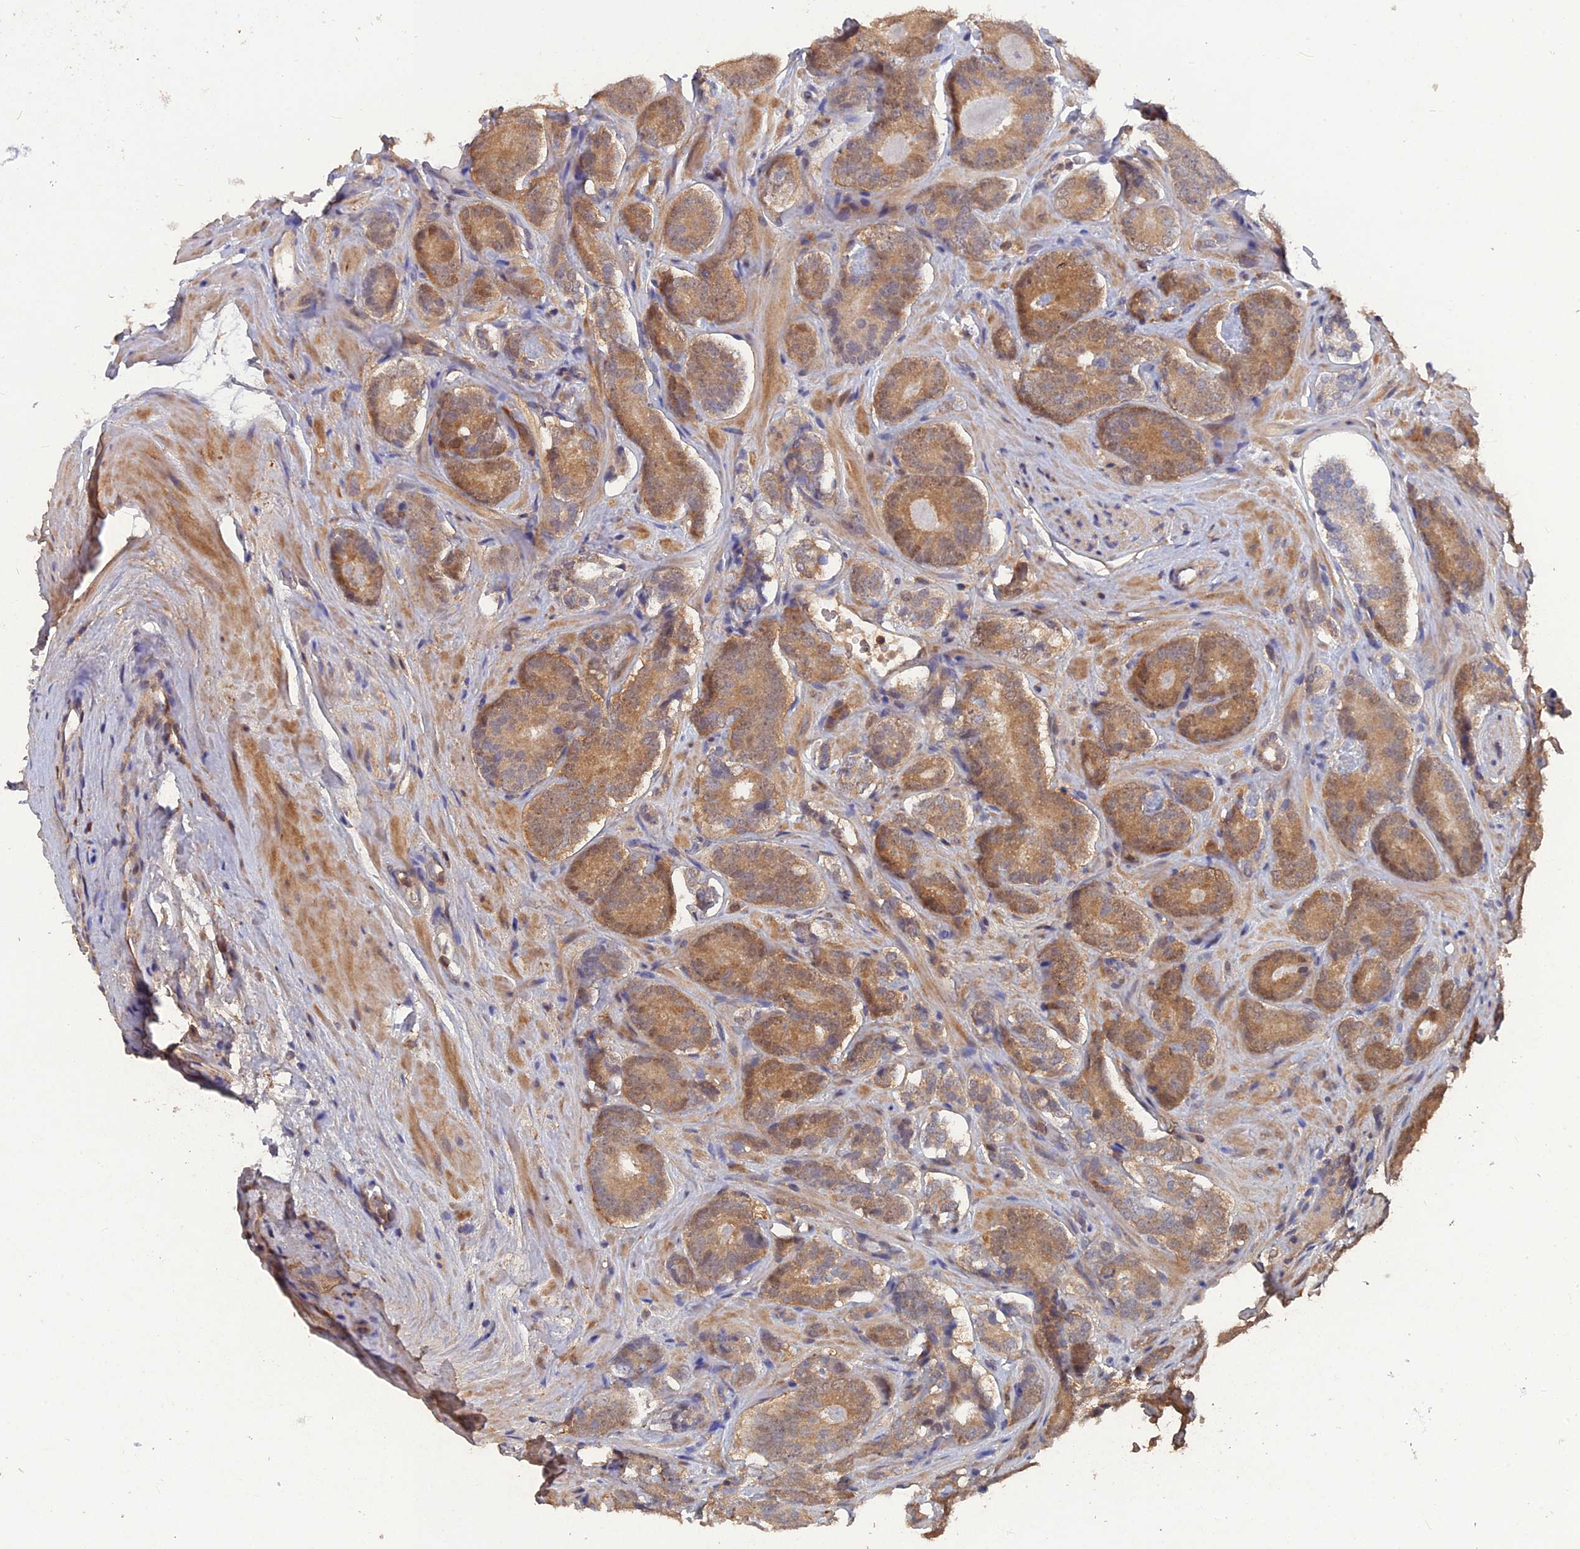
{"staining": {"intensity": "moderate", "quantity": "25%-75%", "location": "cytoplasmic/membranous"}, "tissue": "prostate cancer", "cell_type": "Tumor cells", "image_type": "cancer", "snomed": [{"axis": "morphology", "description": "Adenocarcinoma, High grade"}, {"axis": "topography", "description": "Prostate"}], "caption": "This micrograph demonstrates immunohistochemistry staining of human prostate cancer (high-grade adenocarcinoma), with medium moderate cytoplasmic/membranous expression in approximately 25%-75% of tumor cells.", "gene": "BLVRA", "patient": {"sex": "male", "age": 63}}